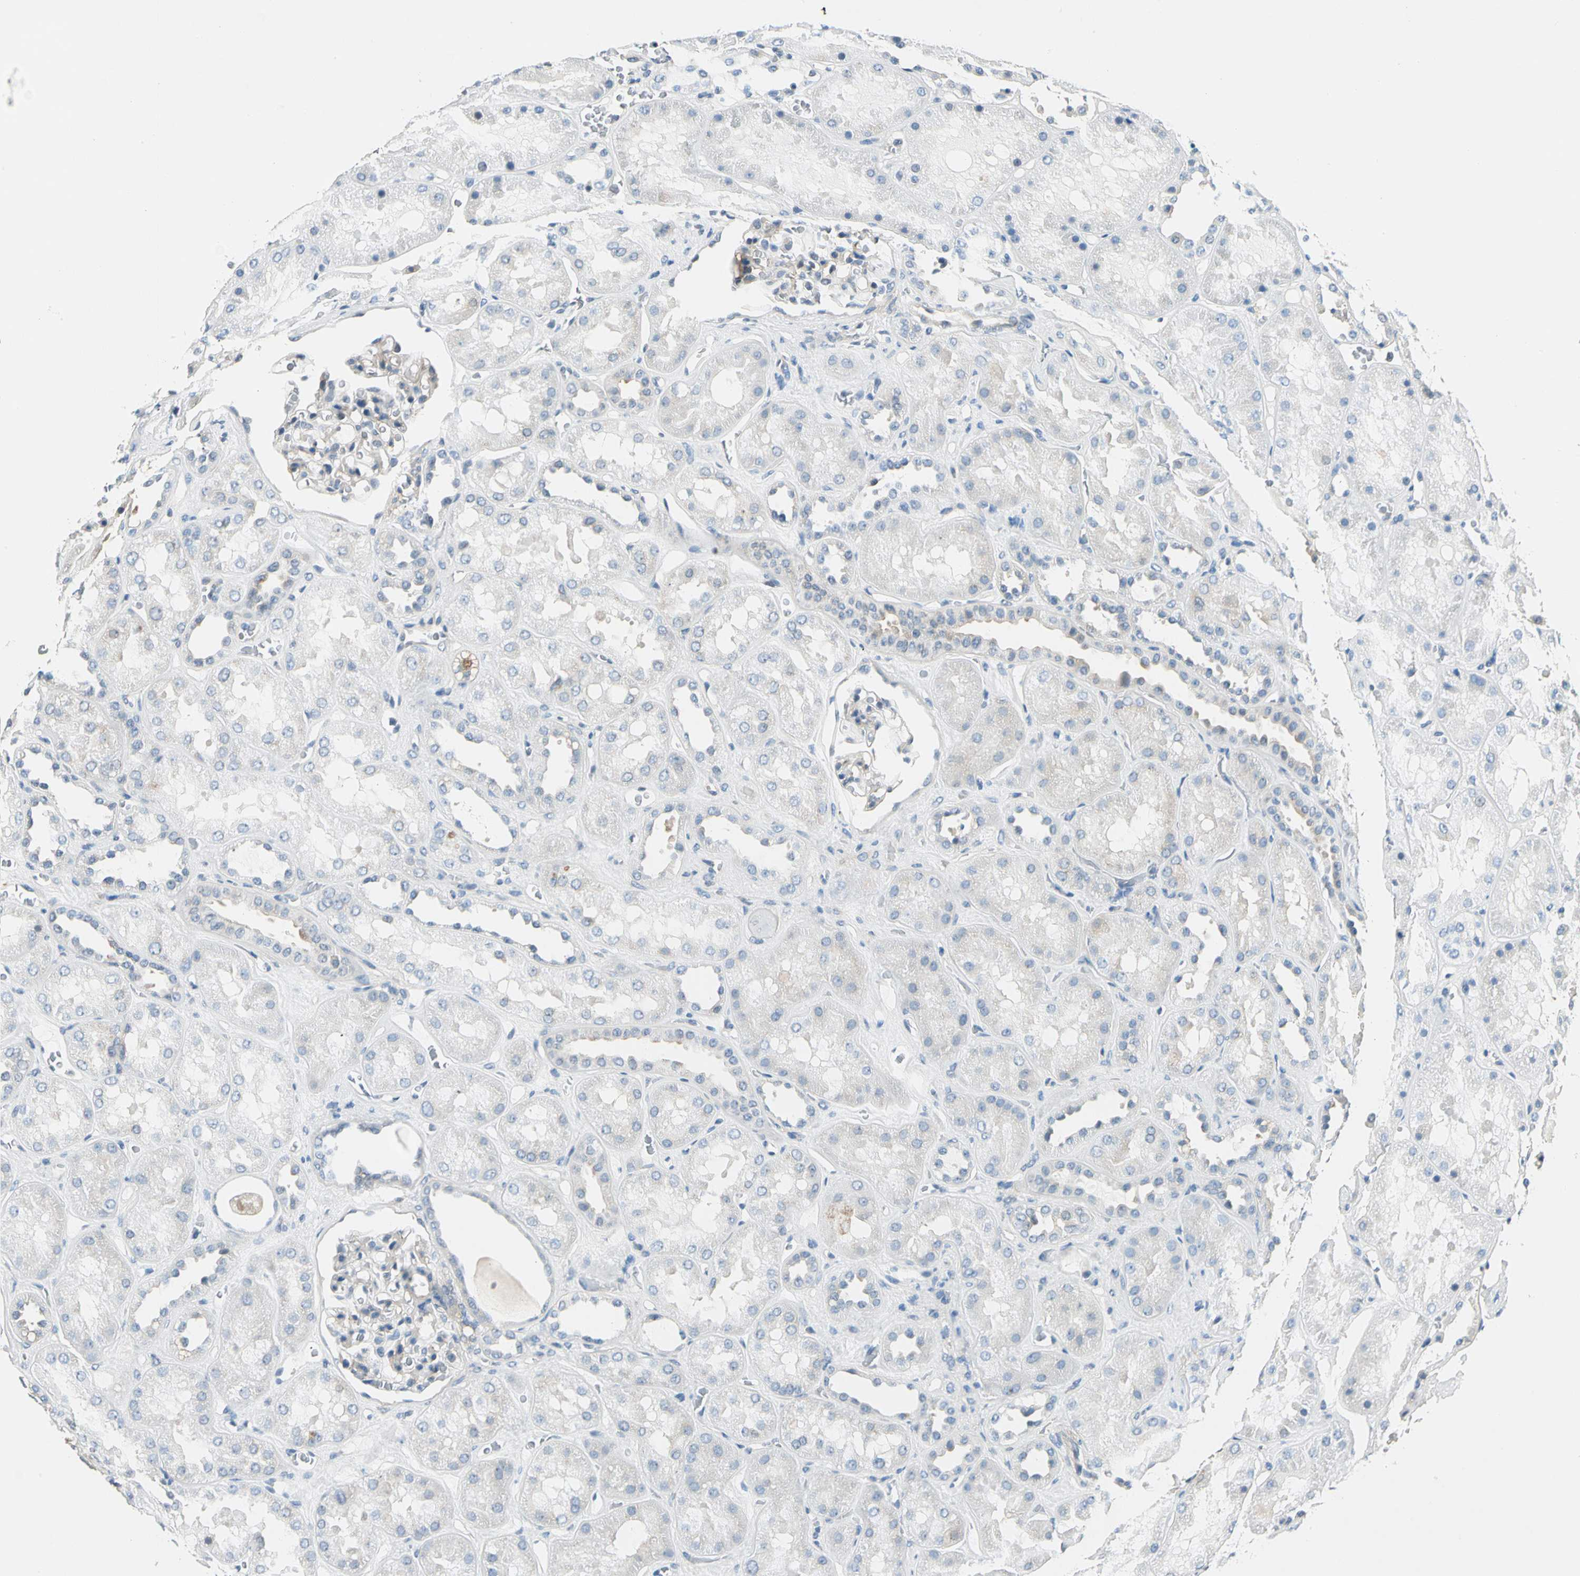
{"staining": {"intensity": "weak", "quantity": "<25%", "location": "cytoplasmic/membranous"}, "tissue": "kidney", "cell_type": "Cells in glomeruli", "image_type": "normal", "snomed": [{"axis": "morphology", "description": "Normal tissue, NOS"}, {"axis": "topography", "description": "Kidney"}, {"axis": "topography", "description": "Urinary bladder"}], "caption": "Human kidney stained for a protein using IHC demonstrates no expression in cells in glomeruli.", "gene": "ROCK2", "patient": {"sex": "male", "age": 64}}